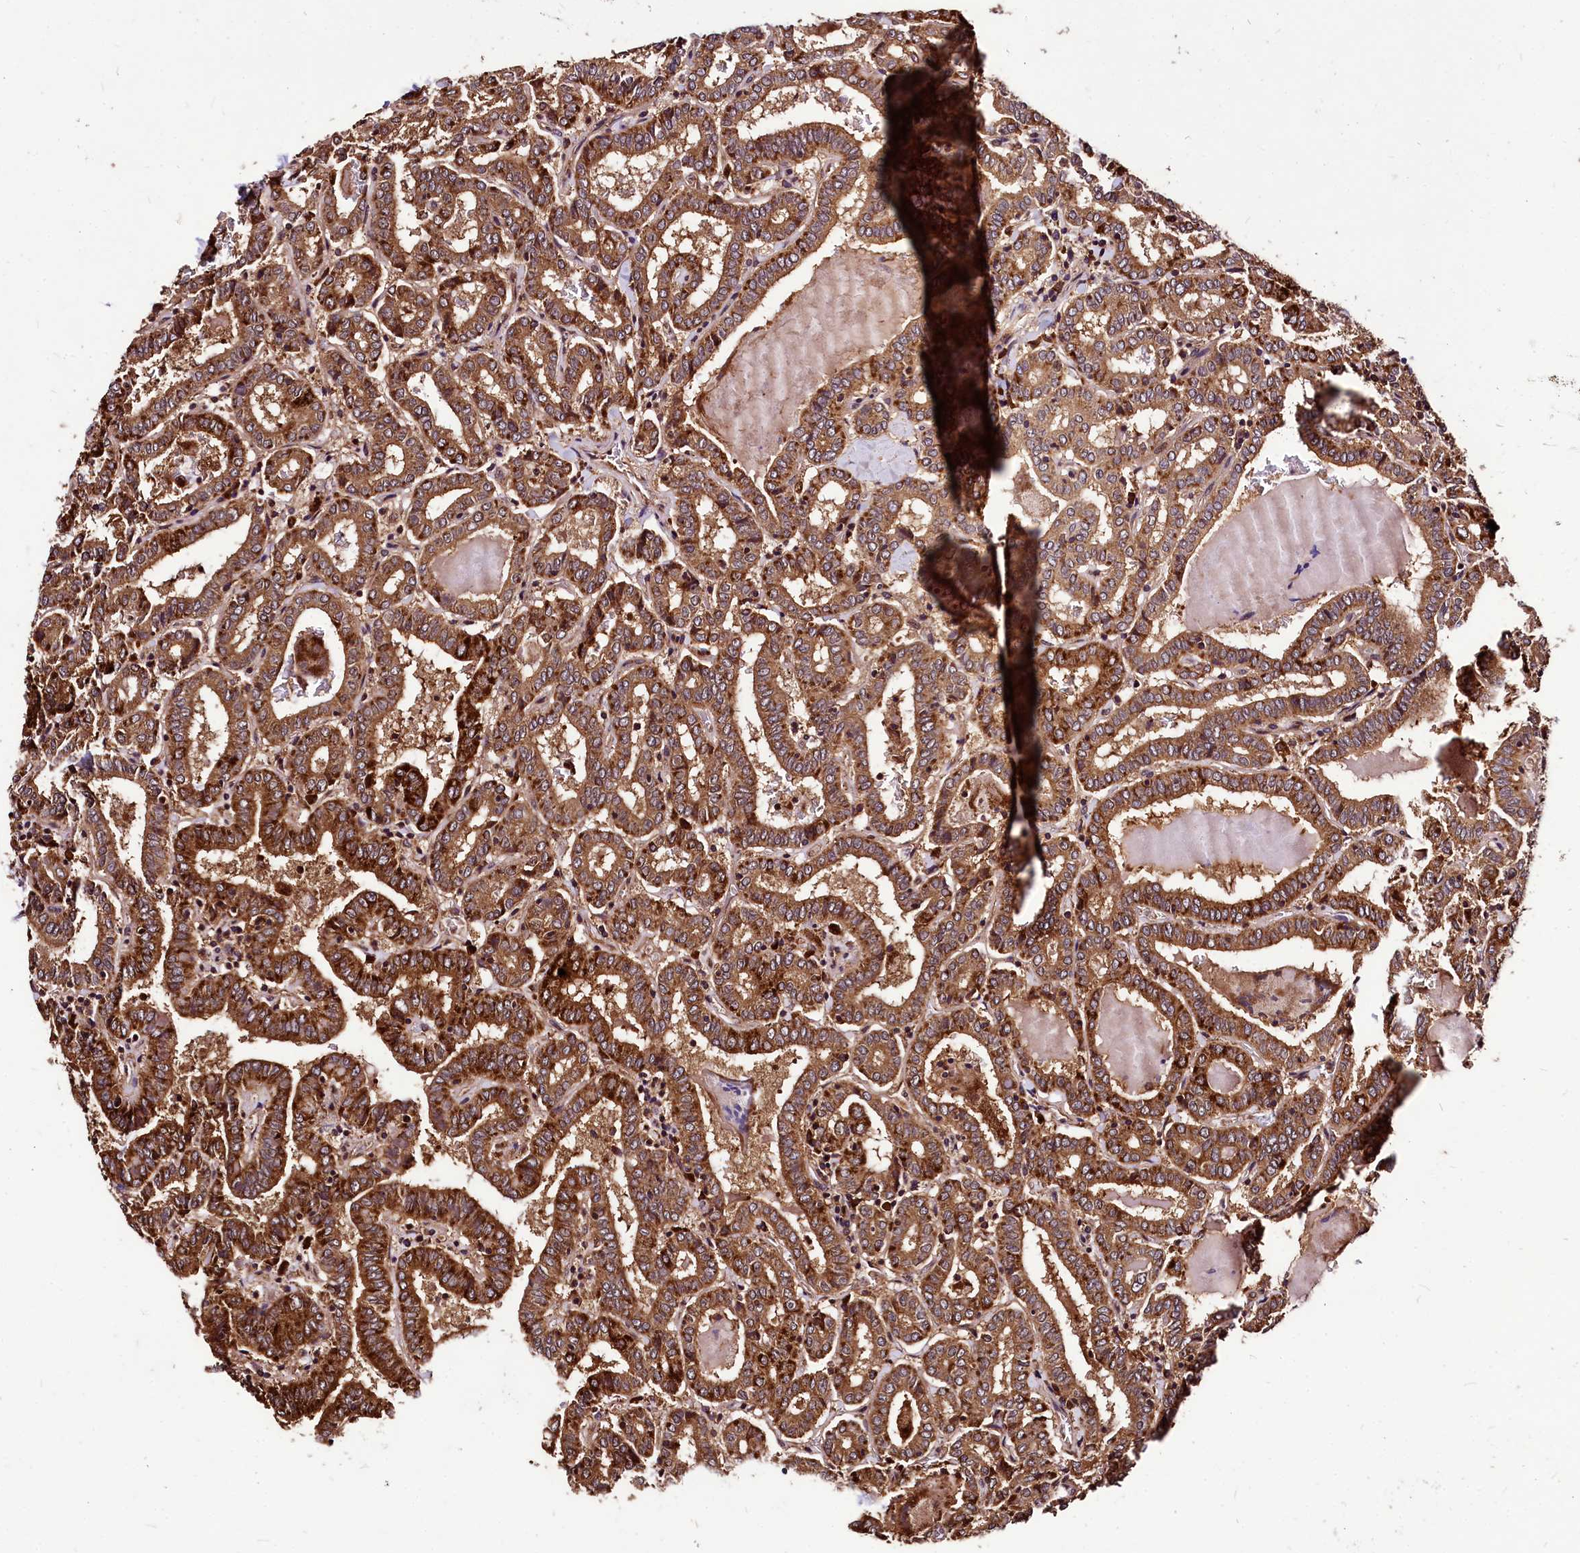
{"staining": {"intensity": "strong", "quantity": ">75%", "location": "cytoplasmic/membranous"}, "tissue": "thyroid cancer", "cell_type": "Tumor cells", "image_type": "cancer", "snomed": [{"axis": "morphology", "description": "Papillary adenocarcinoma, NOS"}, {"axis": "topography", "description": "Thyroid gland"}], "caption": "Immunohistochemical staining of papillary adenocarcinoma (thyroid) demonstrates strong cytoplasmic/membranous protein positivity in about >75% of tumor cells. The protein is shown in brown color, while the nuclei are stained blue.", "gene": "LRSAM1", "patient": {"sex": "female", "age": 72}}